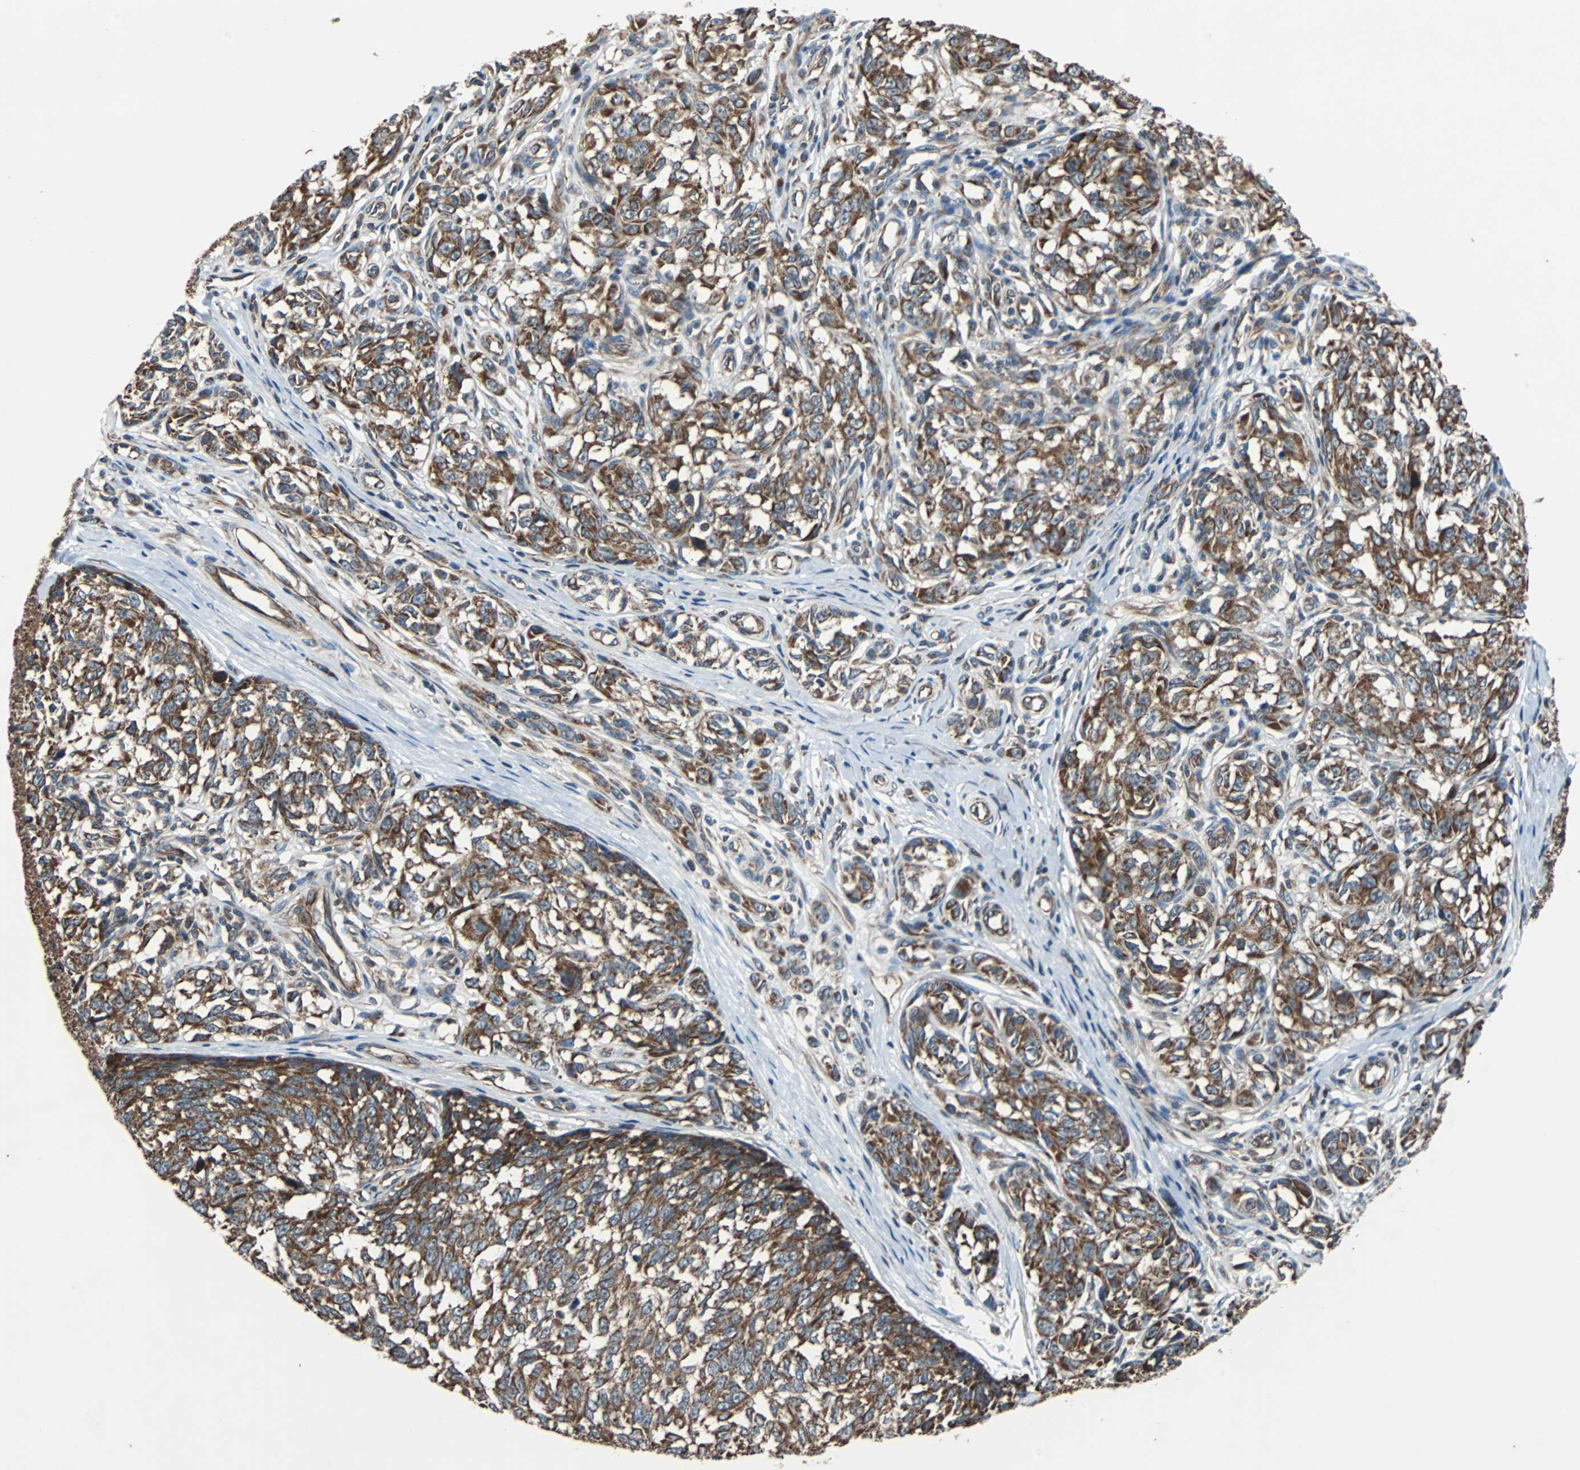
{"staining": {"intensity": "moderate", "quantity": ">75%", "location": "cytoplasmic/membranous"}, "tissue": "melanoma", "cell_type": "Tumor cells", "image_type": "cancer", "snomed": [{"axis": "morphology", "description": "Malignant melanoma, NOS"}, {"axis": "topography", "description": "Skin"}], "caption": "Protein expression analysis of human melanoma reveals moderate cytoplasmic/membranous staining in approximately >75% of tumor cells. (Stains: DAB (3,3'-diaminobenzidine) in brown, nuclei in blue, Microscopy: brightfield microscopy at high magnification).", "gene": "ACTR3", "patient": {"sex": "female", "age": 64}}